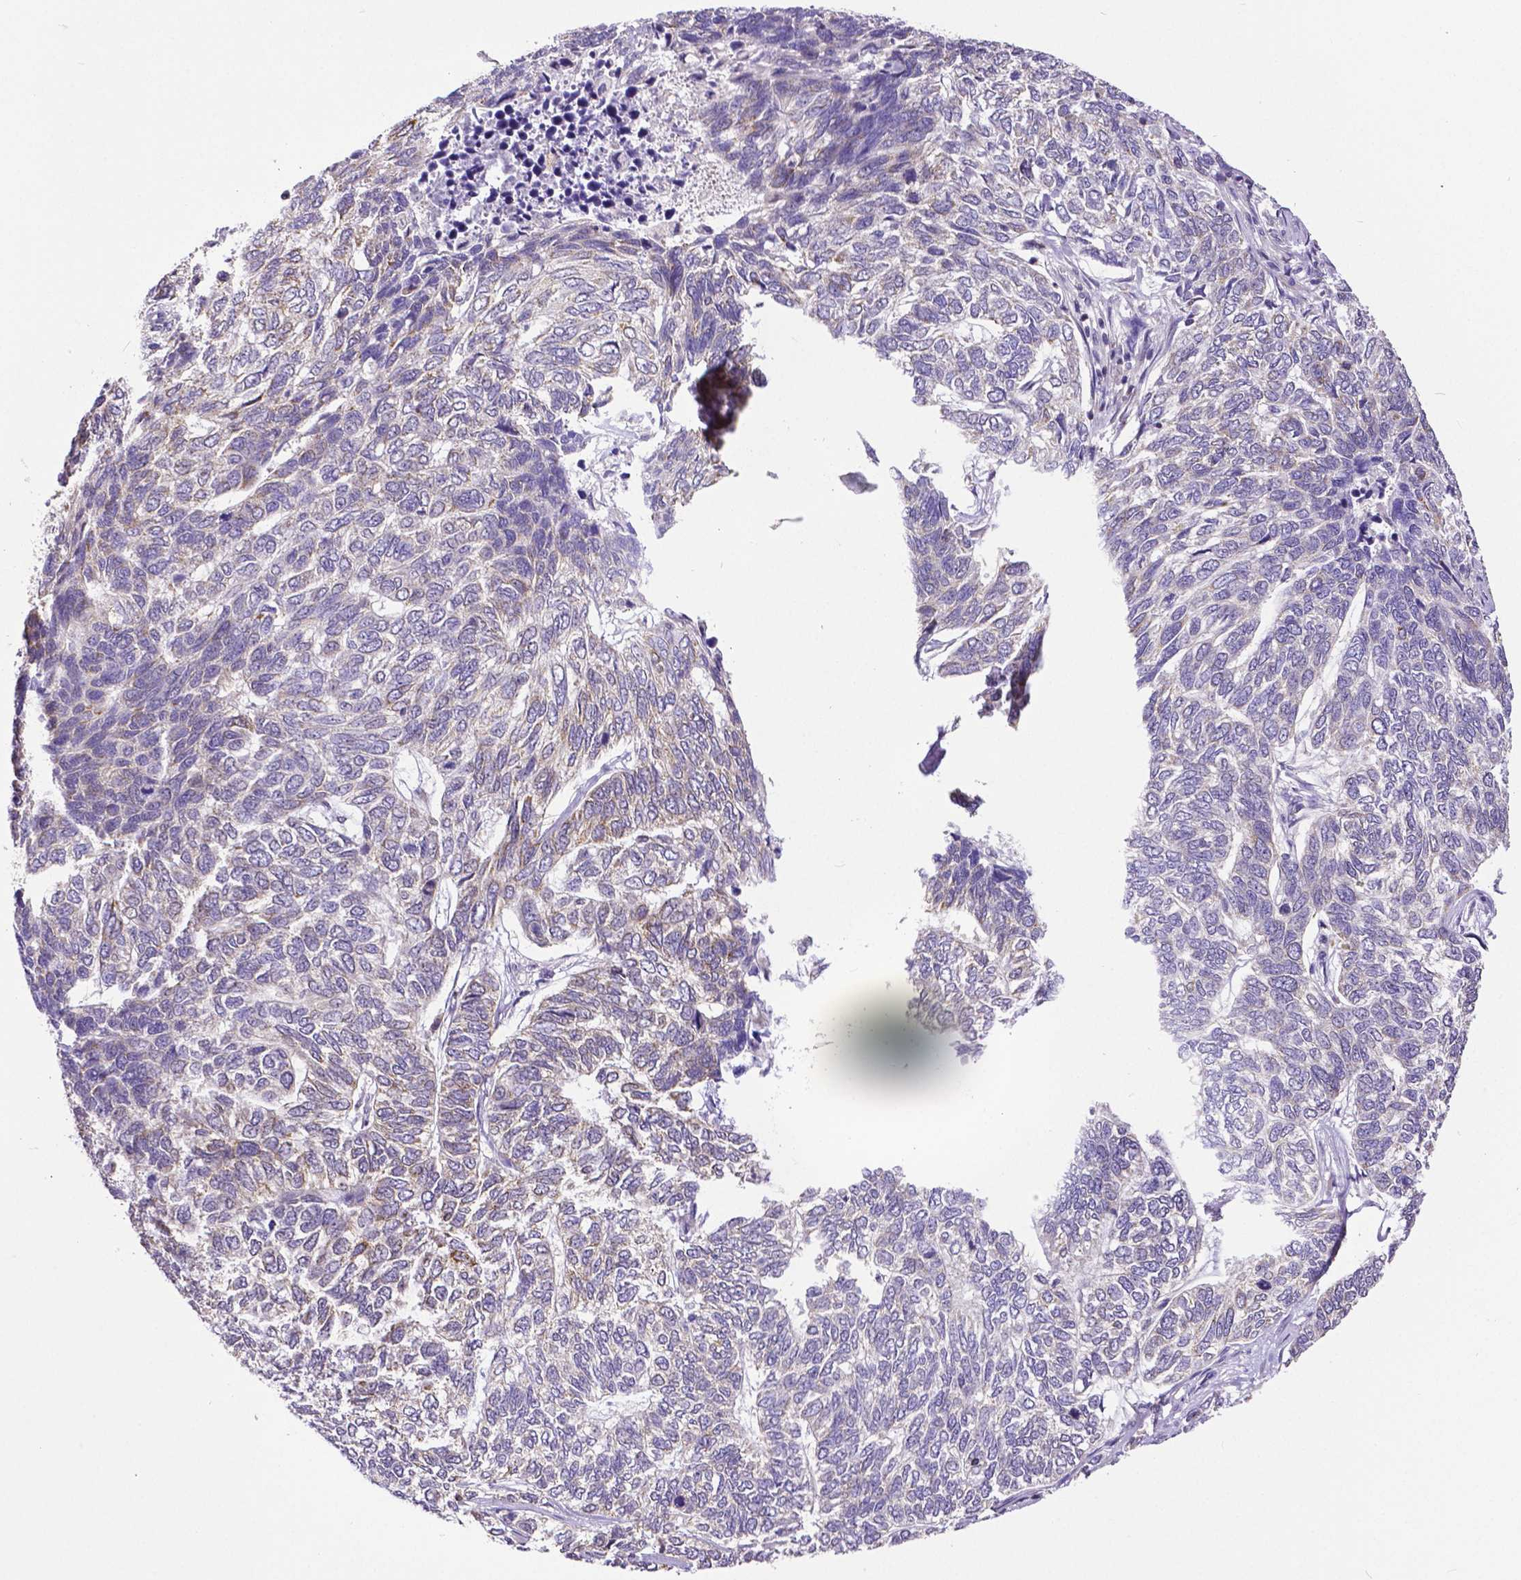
{"staining": {"intensity": "negative", "quantity": "none", "location": "none"}, "tissue": "skin cancer", "cell_type": "Tumor cells", "image_type": "cancer", "snomed": [{"axis": "morphology", "description": "Basal cell carcinoma"}, {"axis": "topography", "description": "Skin"}], "caption": "There is no significant expression in tumor cells of skin basal cell carcinoma.", "gene": "MCL1", "patient": {"sex": "female", "age": 65}}